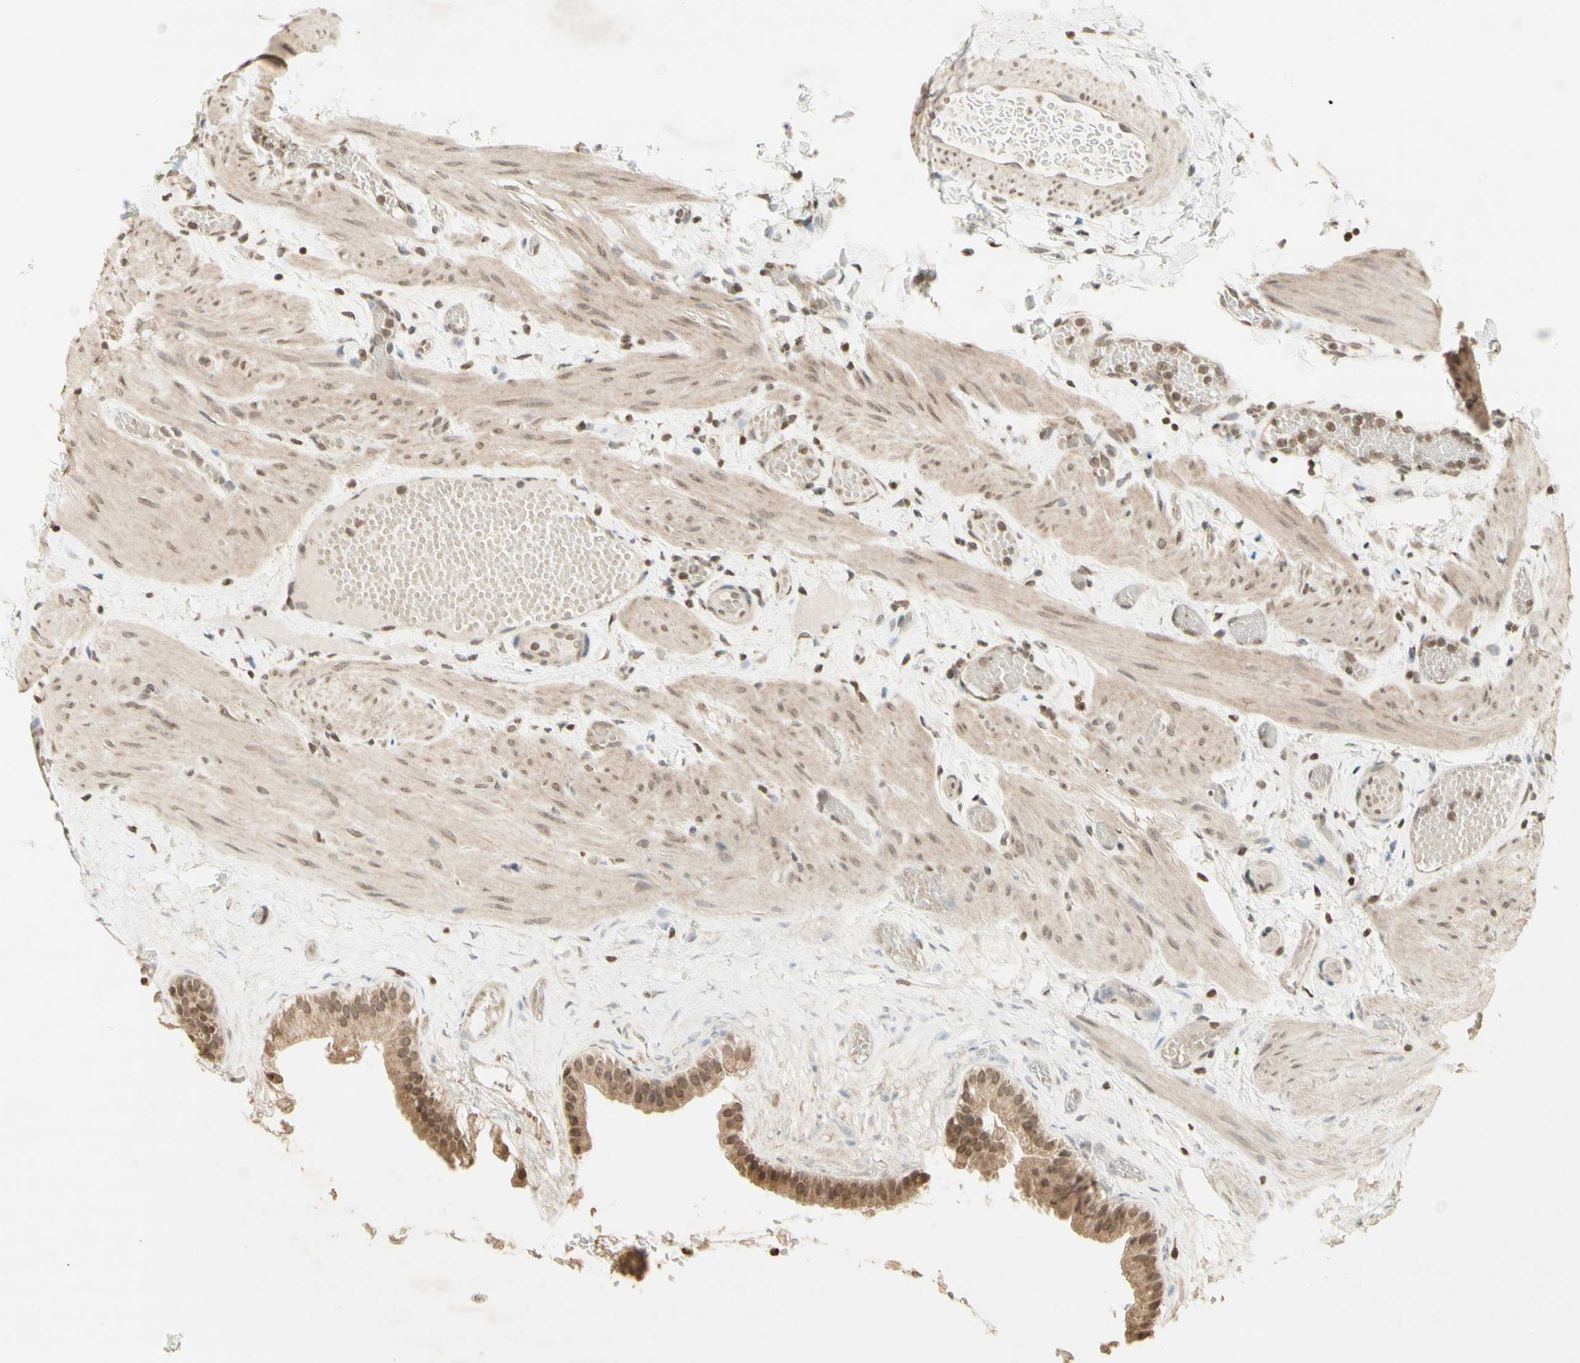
{"staining": {"intensity": "moderate", "quantity": ">75%", "location": "cytoplasmic/membranous,nuclear"}, "tissue": "gallbladder", "cell_type": "Glandular cells", "image_type": "normal", "snomed": [{"axis": "morphology", "description": "Normal tissue, NOS"}, {"axis": "topography", "description": "Gallbladder"}], "caption": "DAB immunohistochemical staining of benign human gallbladder displays moderate cytoplasmic/membranous,nuclear protein positivity in approximately >75% of glandular cells.", "gene": "CCNI", "patient": {"sex": "female", "age": 26}}